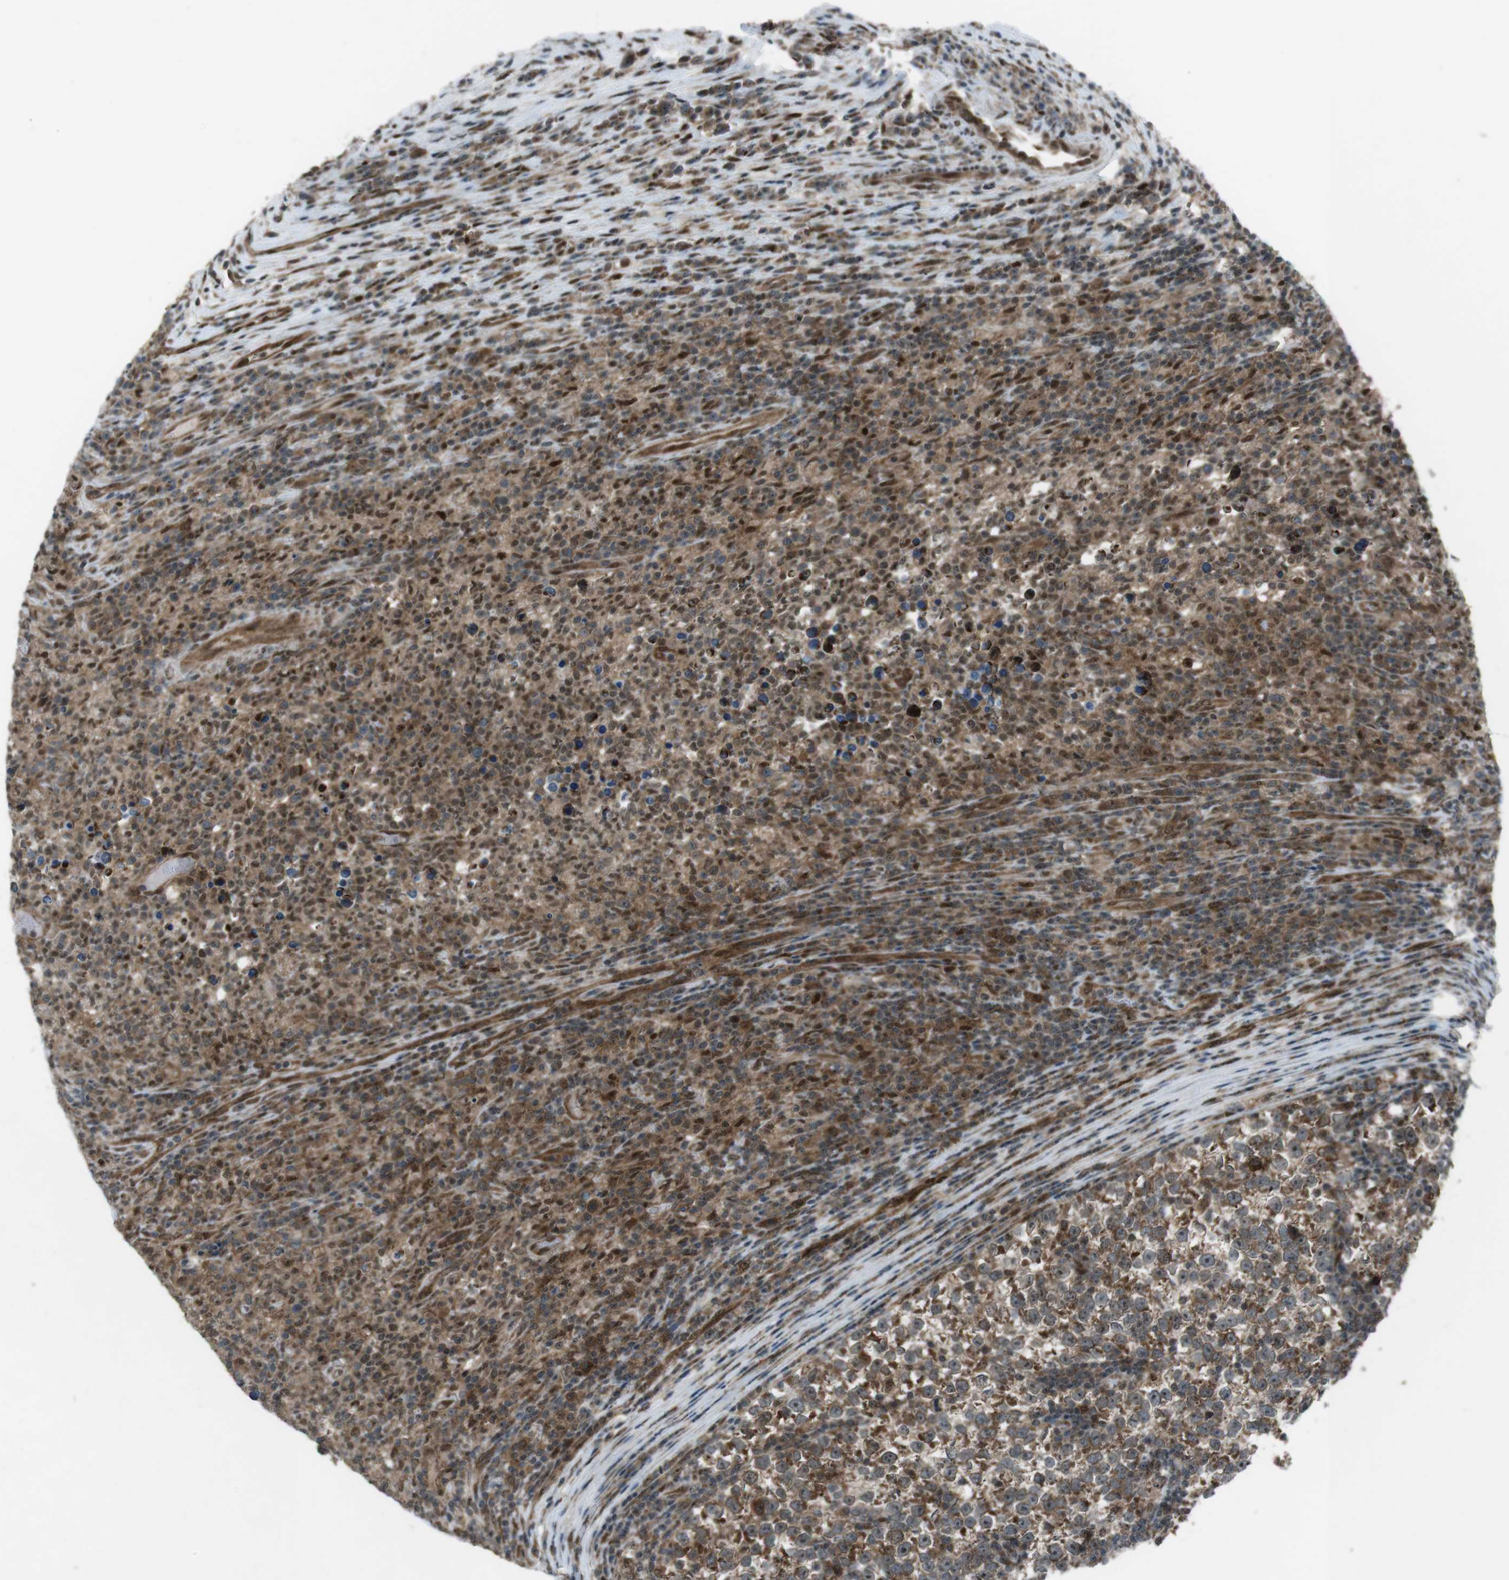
{"staining": {"intensity": "moderate", "quantity": ">75%", "location": "cytoplasmic/membranous"}, "tissue": "testis cancer", "cell_type": "Tumor cells", "image_type": "cancer", "snomed": [{"axis": "morphology", "description": "Normal tissue, NOS"}, {"axis": "morphology", "description": "Seminoma, NOS"}, {"axis": "topography", "description": "Testis"}], "caption": "High-power microscopy captured an IHC image of testis seminoma, revealing moderate cytoplasmic/membranous staining in about >75% of tumor cells.", "gene": "CSNK1D", "patient": {"sex": "male", "age": 43}}